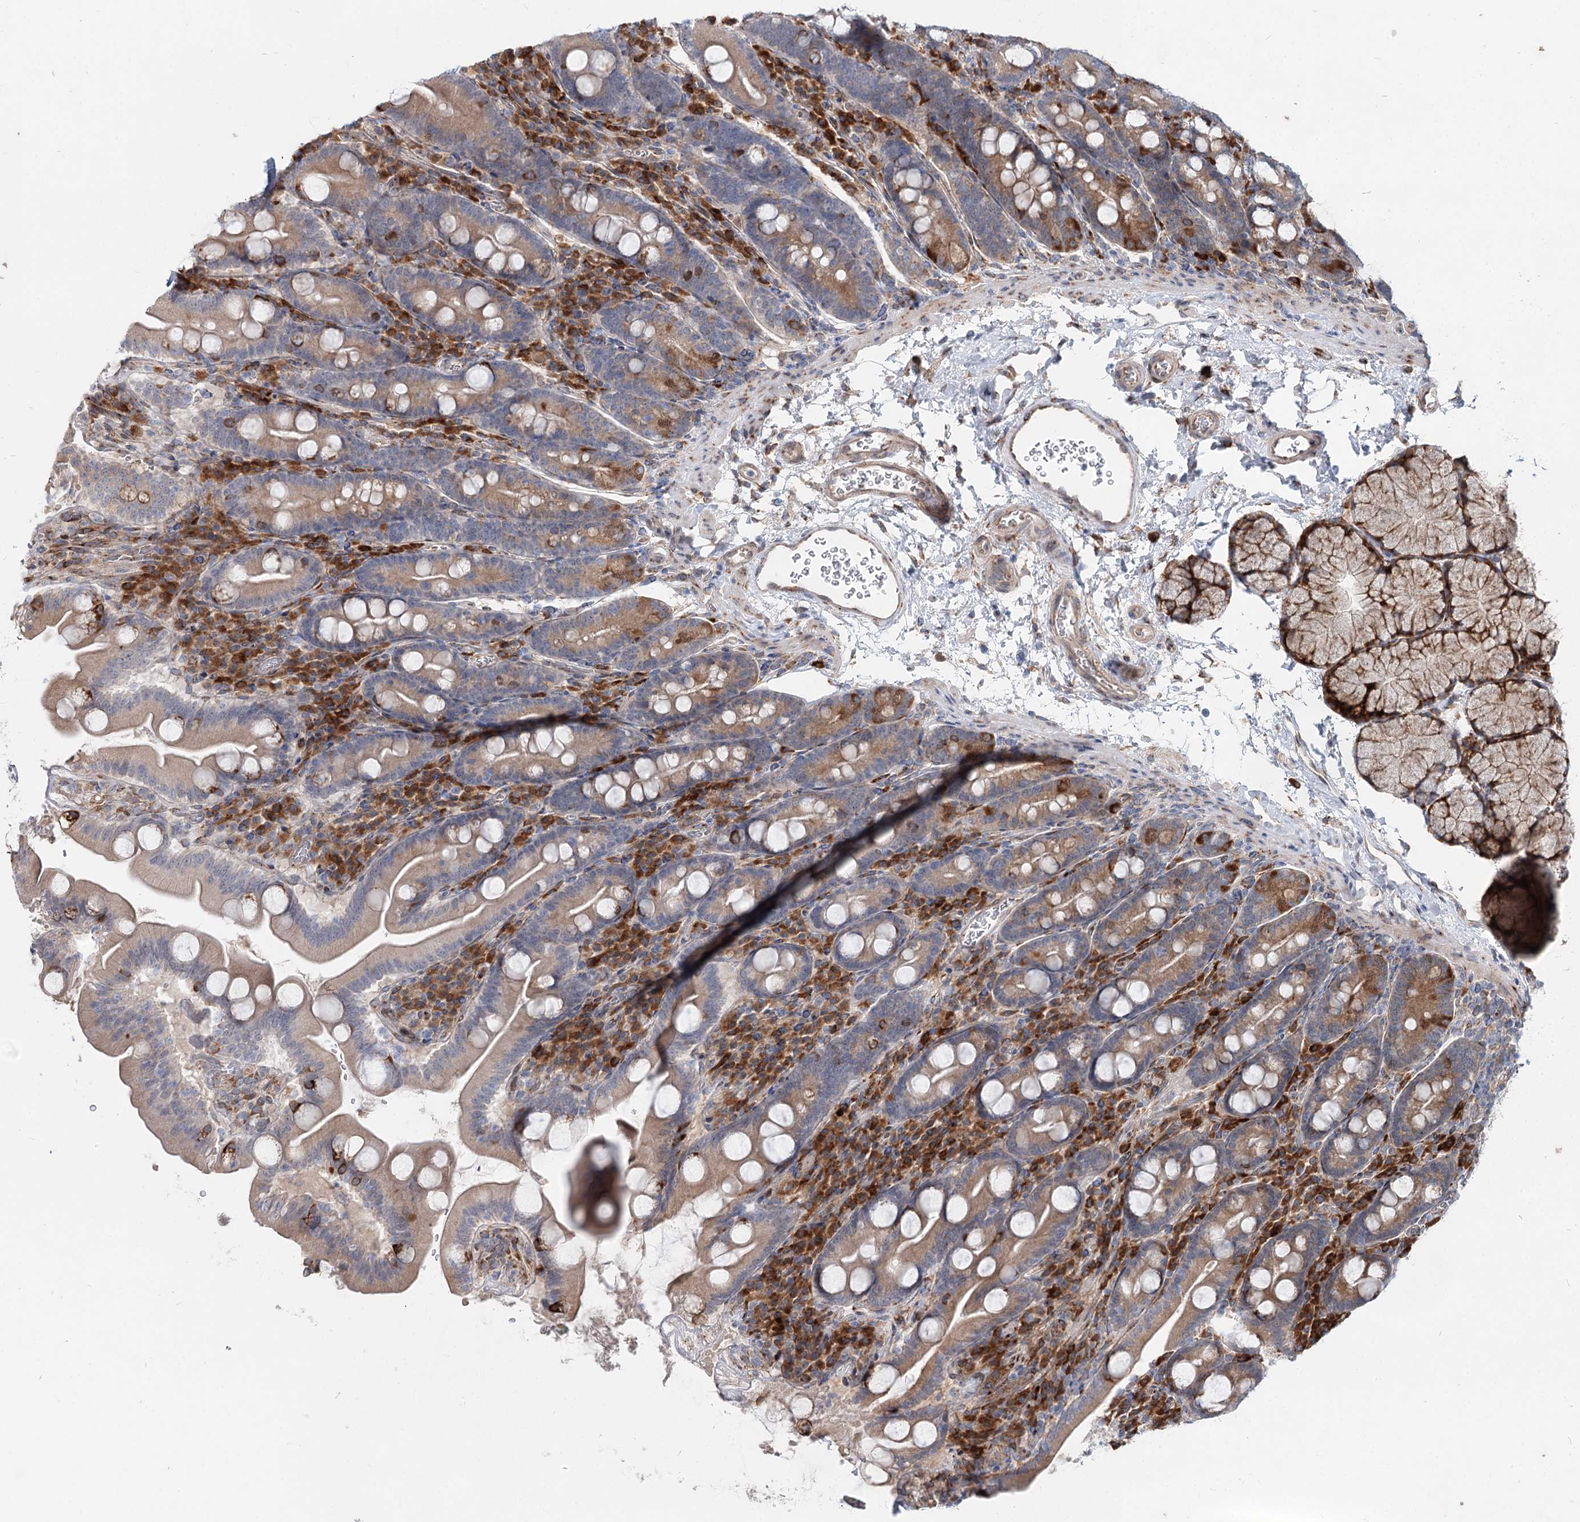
{"staining": {"intensity": "moderate", "quantity": "25%-75%", "location": "cytoplasmic/membranous"}, "tissue": "duodenum", "cell_type": "Glandular cells", "image_type": "normal", "snomed": [{"axis": "morphology", "description": "Normal tissue, NOS"}, {"axis": "topography", "description": "Duodenum"}], "caption": "Brown immunohistochemical staining in benign duodenum shows moderate cytoplasmic/membranous staining in approximately 25%-75% of glandular cells. The protein is shown in brown color, while the nuclei are stained blue.", "gene": "SPART", "patient": {"sex": "male", "age": 35}}